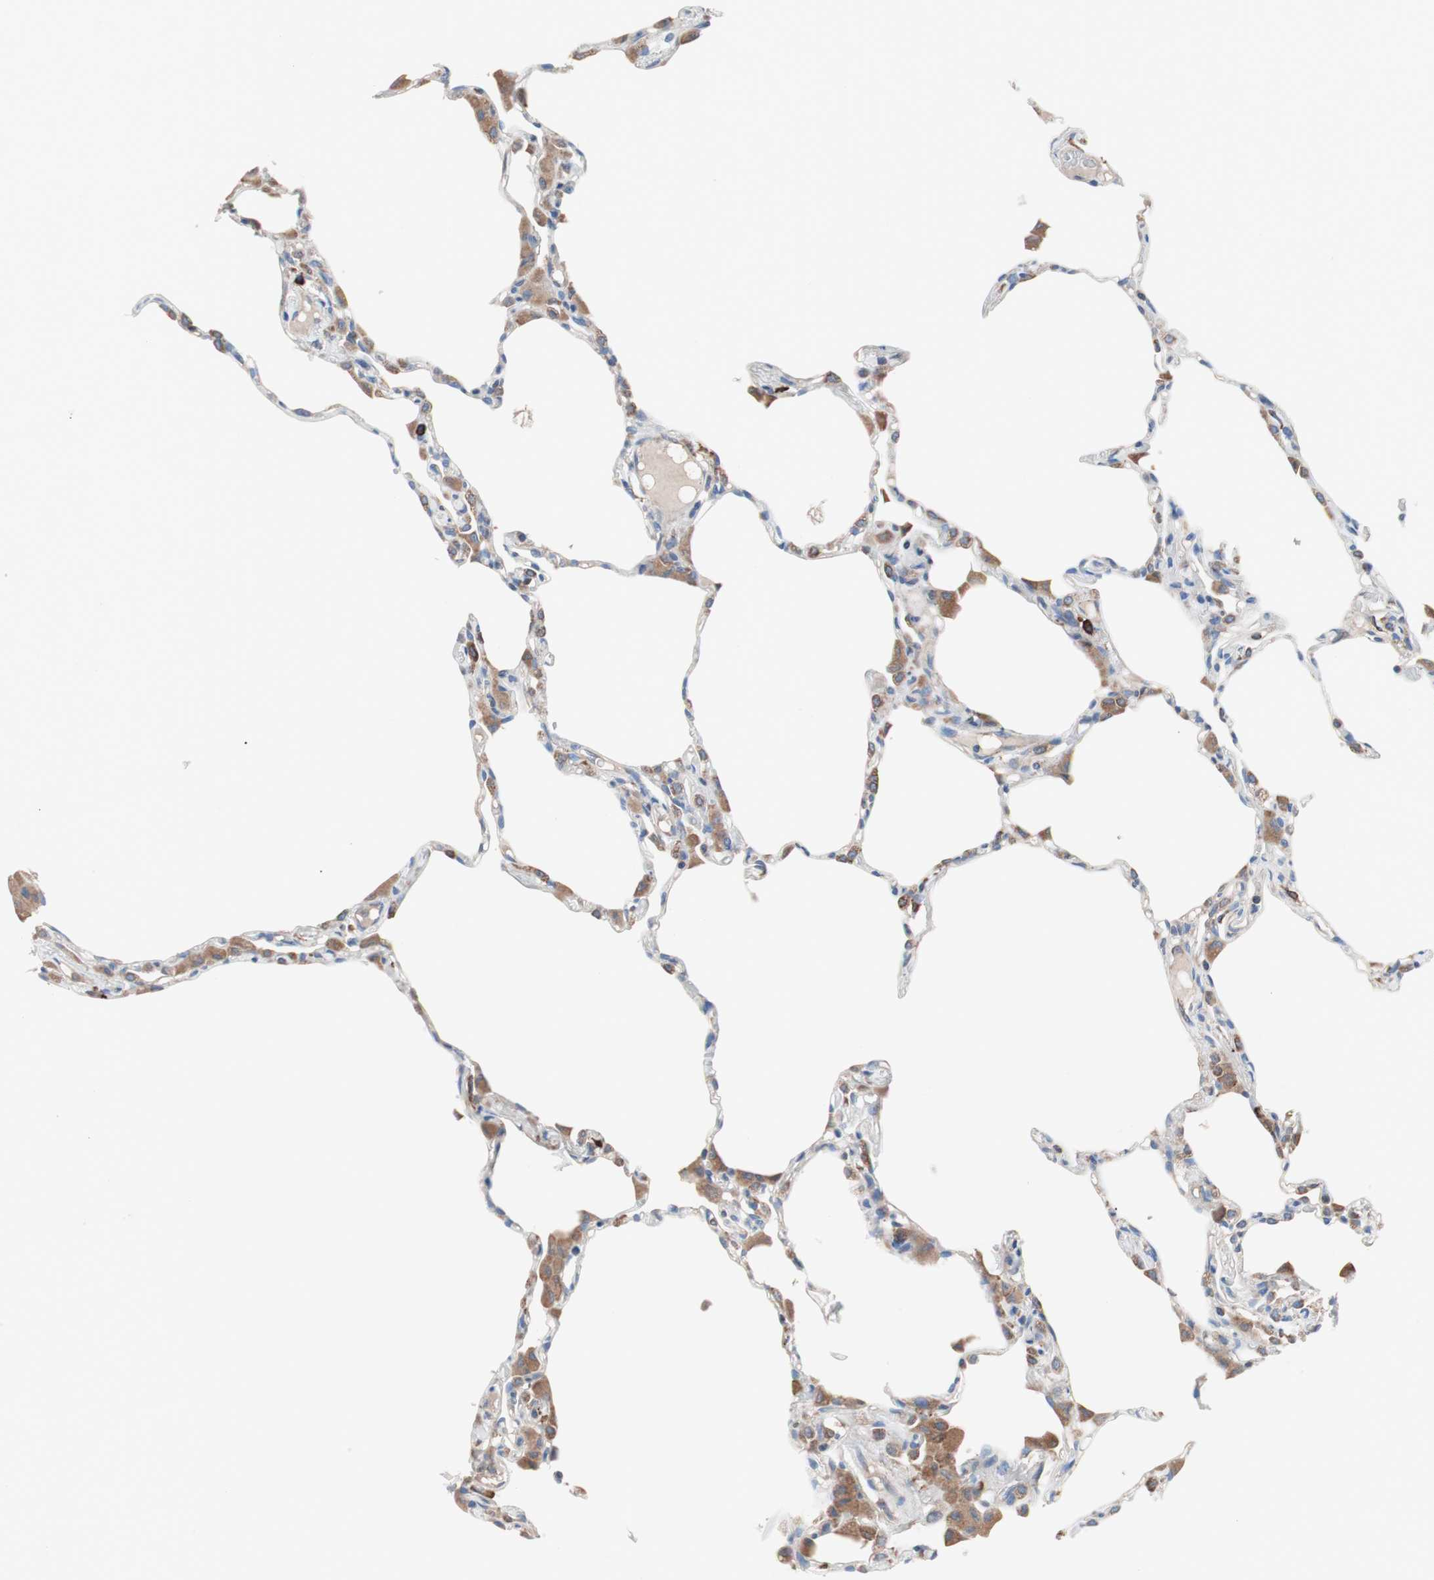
{"staining": {"intensity": "moderate", "quantity": "<25%", "location": "cytoplasmic/membranous"}, "tissue": "lung", "cell_type": "Alveolar cells", "image_type": "normal", "snomed": [{"axis": "morphology", "description": "Normal tissue, NOS"}, {"axis": "topography", "description": "Lung"}], "caption": "Alveolar cells show low levels of moderate cytoplasmic/membranous staining in approximately <25% of cells in unremarkable lung.", "gene": "SLC27A4", "patient": {"sex": "female", "age": 49}}